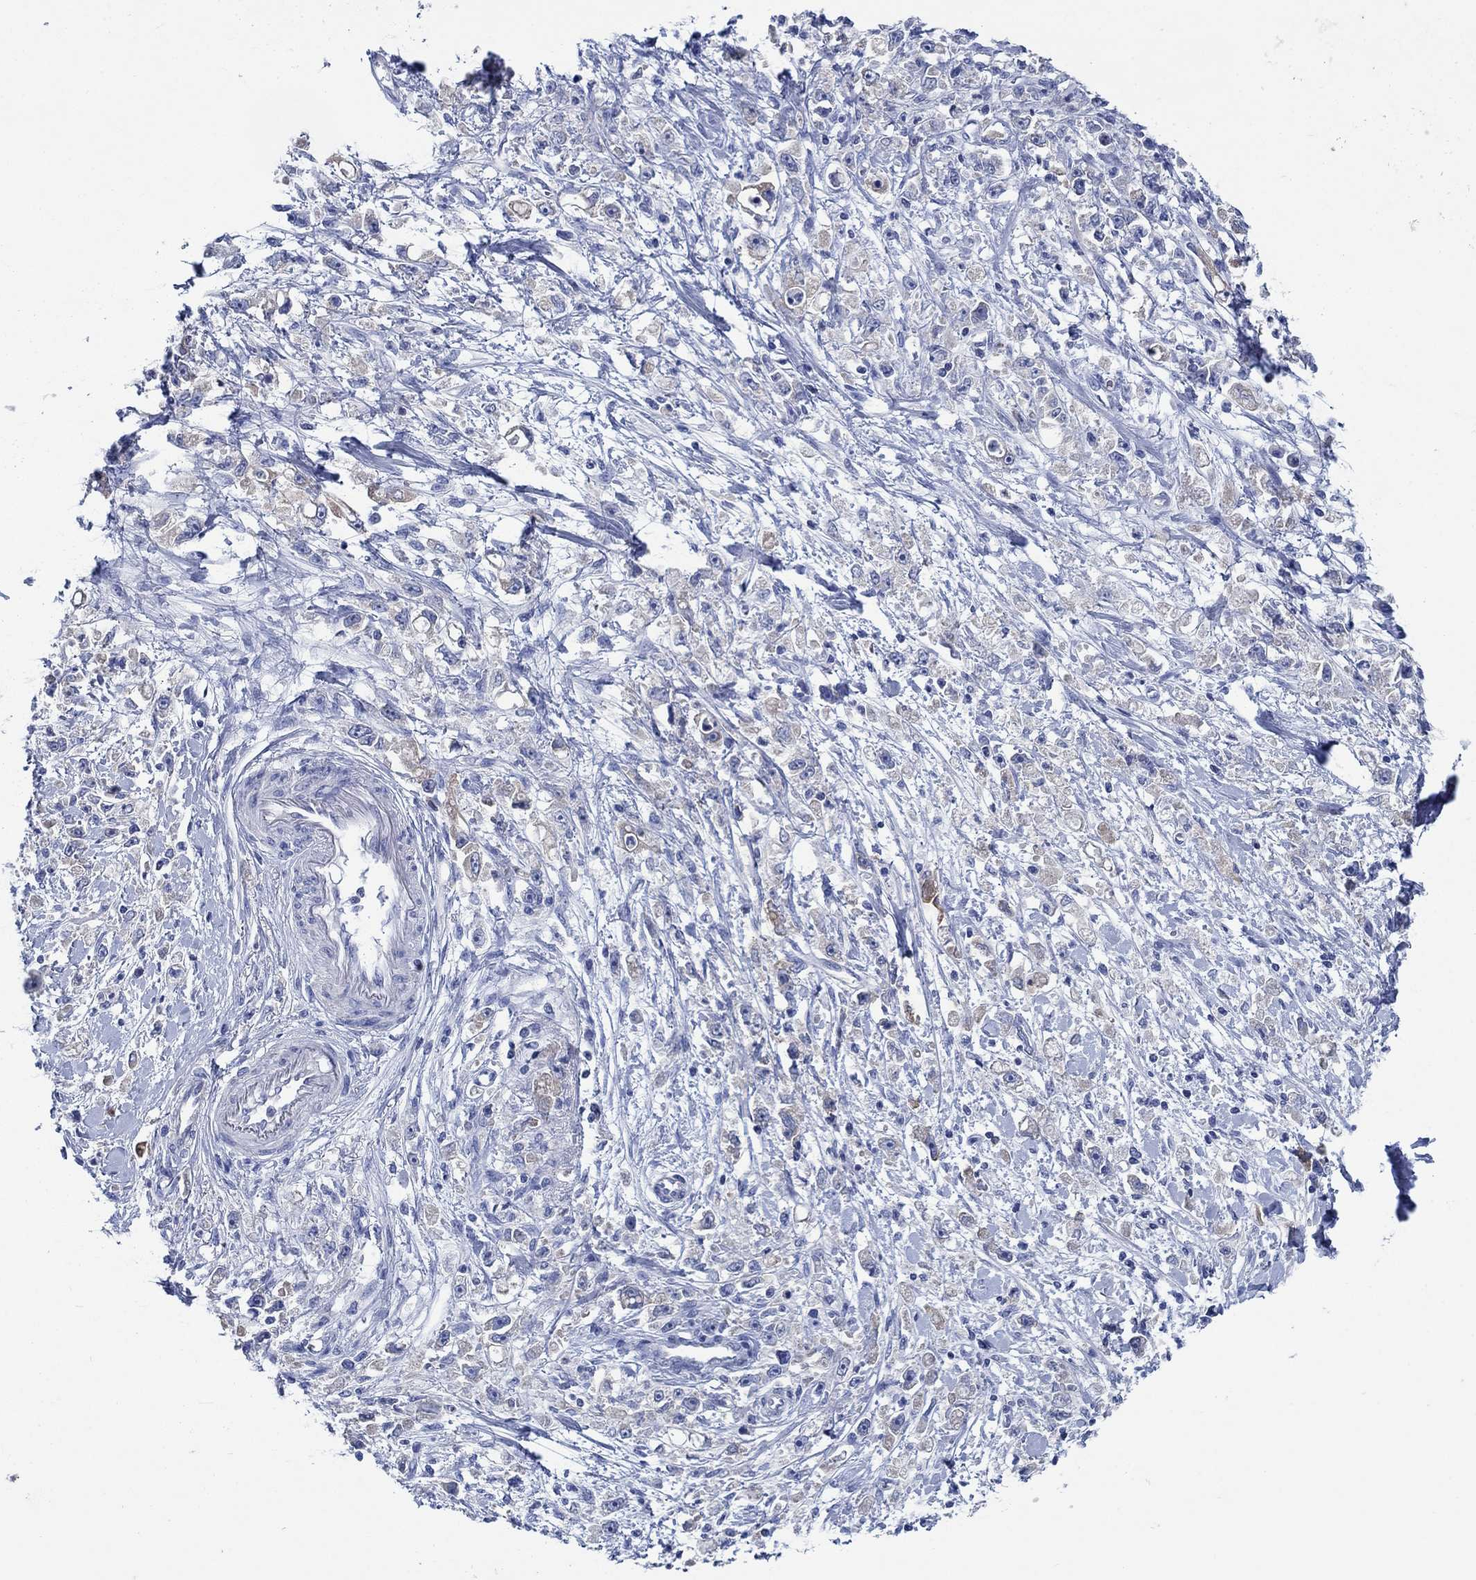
{"staining": {"intensity": "weak", "quantity": ">75%", "location": "cytoplasmic/membranous"}, "tissue": "stomach cancer", "cell_type": "Tumor cells", "image_type": "cancer", "snomed": [{"axis": "morphology", "description": "Adenocarcinoma, NOS"}, {"axis": "topography", "description": "Stomach"}], "caption": "IHC histopathology image of neoplastic tissue: adenocarcinoma (stomach) stained using IHC shows low levels of weak protein expression localized specifically in the cytoplasmic/membranous of tumor cells, appearing as a cytoplasmic/membranous brown color.", "gene": "TRIM16", "patient": {"sex": "female", "age": 59}}